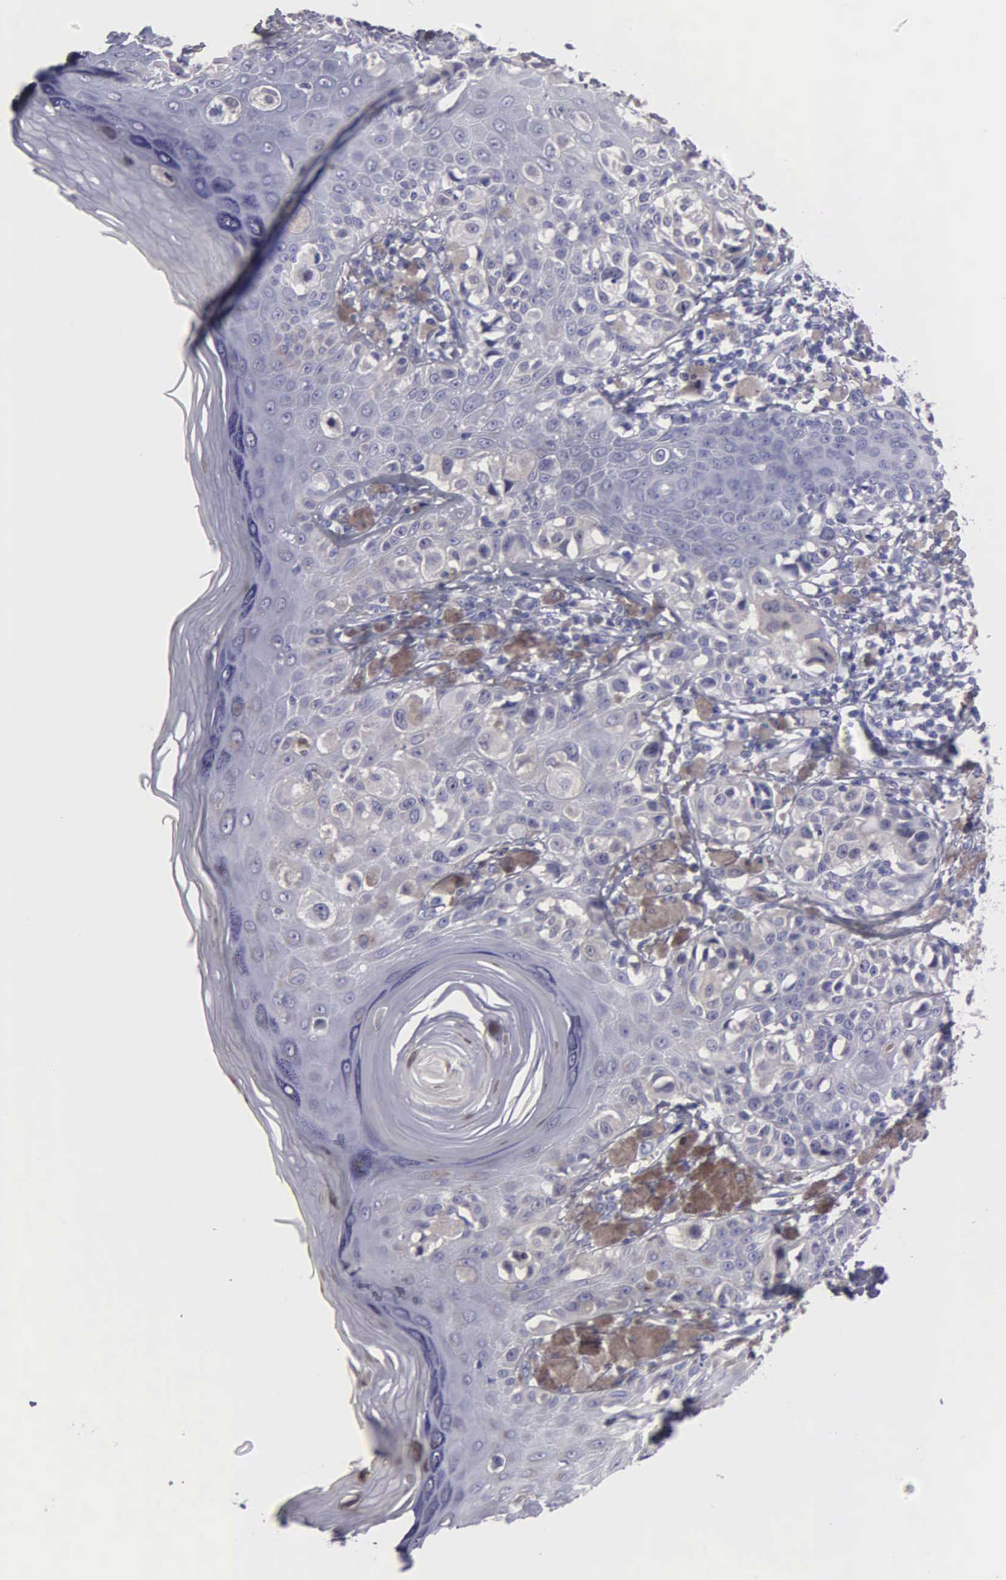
{"staining": {"intensity": "negative", "quantity": "none", "location": "none"}, "tissue": "melanoma", "cell_type": "Tumor cells", "image_type": "cancer", "snomed": [{"axis": "morphology", "description": "Malignant melanoma, NOS"}, {"axis": "topography", "description": "Skin"}], "caption": "Immunohistochemistry of human malignant melanoma displays no staining in tumor cells.", "gene": "FBLN5", "patient": {"sex": "female", "age": 55}}